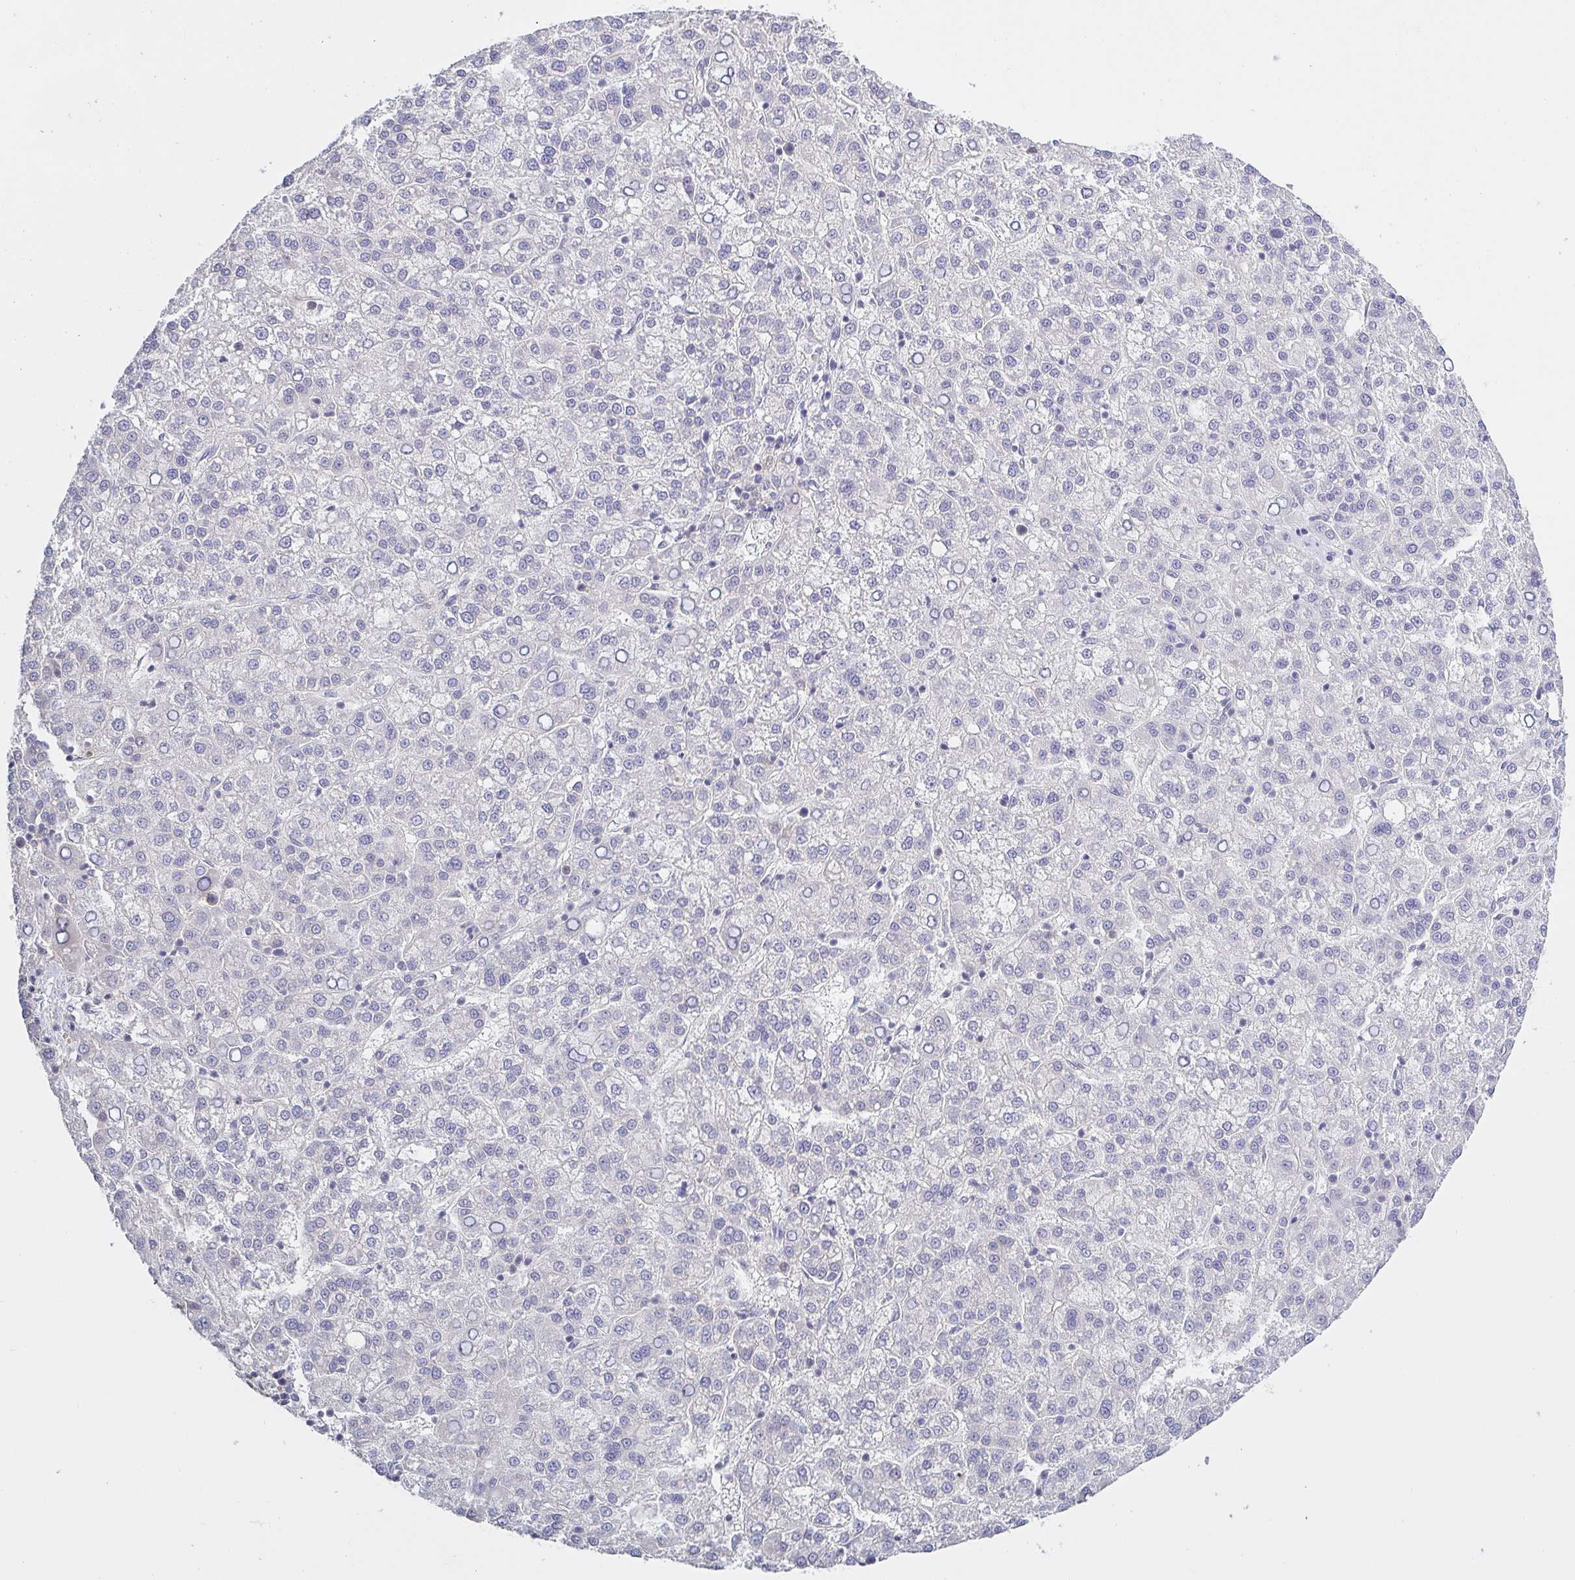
{"staining": {"intensity": "negative", "quantity": "none", "location": "none"}, "tissue": "liver cancer", "cell_type": "Tumor cells", "image_type": "cancer", "snomed": [{"axis": "morphology", "description": "Carcinoma, Hepatocellular, NOS"}, {"axis": "topography", "description": "Liver"}], "caption": "Tumor cells are negative for brown protein staining in liver hepatocellular carcinoma. Brightfield microscopy of immunohistochemistry stained with DAB (3,3'-diaminobenzidine) (brown) and hematoxylin (blue), captured at high magnification.", "gene": "HYPK", "patient": {"sex": "female", "age": 58}}